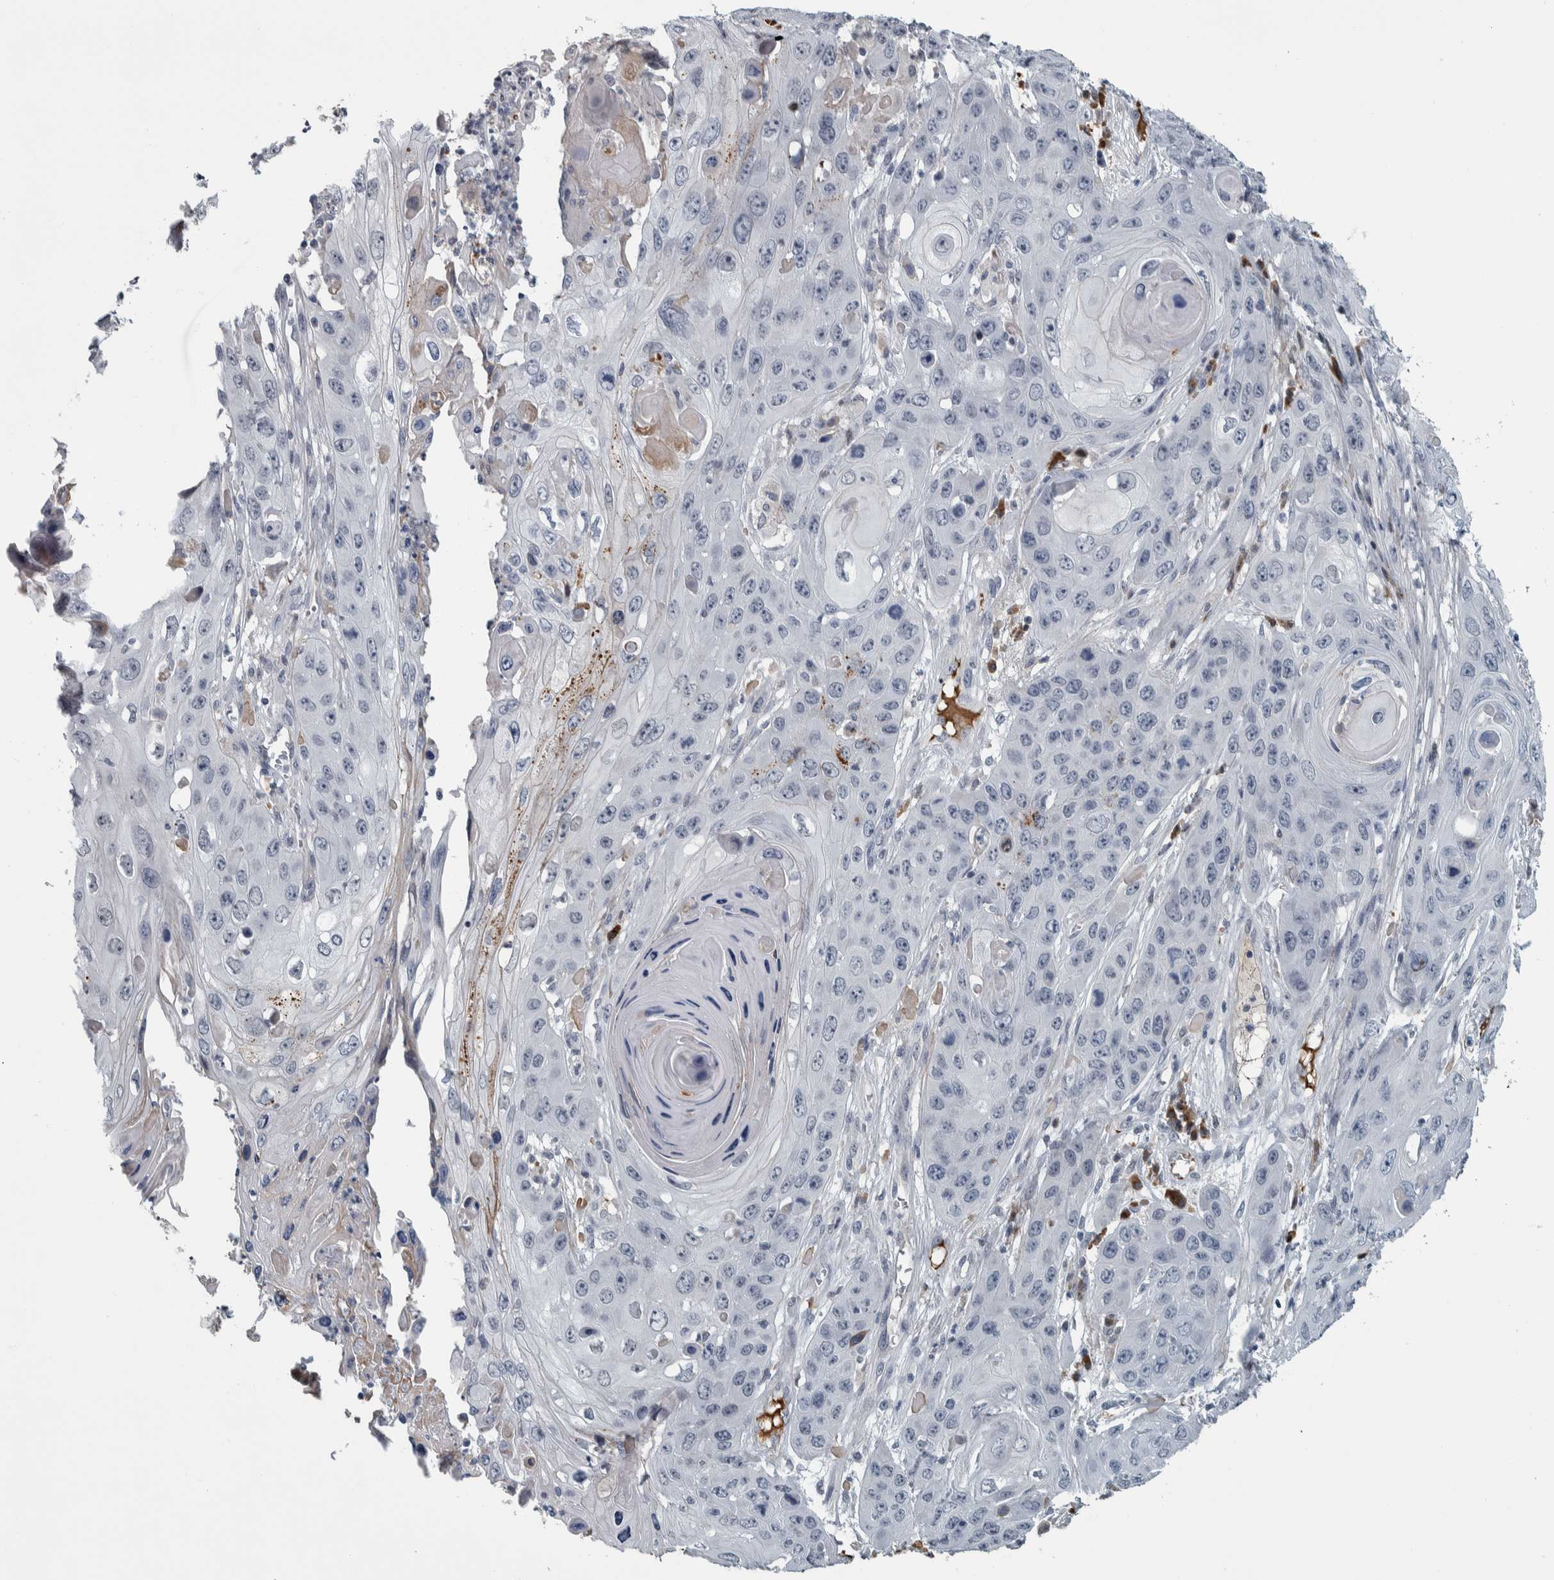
{"staining": {"intensity": "negative", "quantity": "none", "location": "none"}, "tissue": "skin cancer", "cell_type": "Tumor cells", "image_type": "cancer", "snomed": [{"axis": "morphology", "description": "Squamous cell carcinoma, NOS"}, {"axis": "topography", "description": "Skin"}], "caption": "An immunohistochemistry (IHC) histopathology image of skin cancer (squamous cell carcinoma) is shown. There is no staining in tumor cells of skin cancer (squamous cell carcinoma).", "gene": "CAVIN4", "patient": {"sex": "male", "age": 55}}